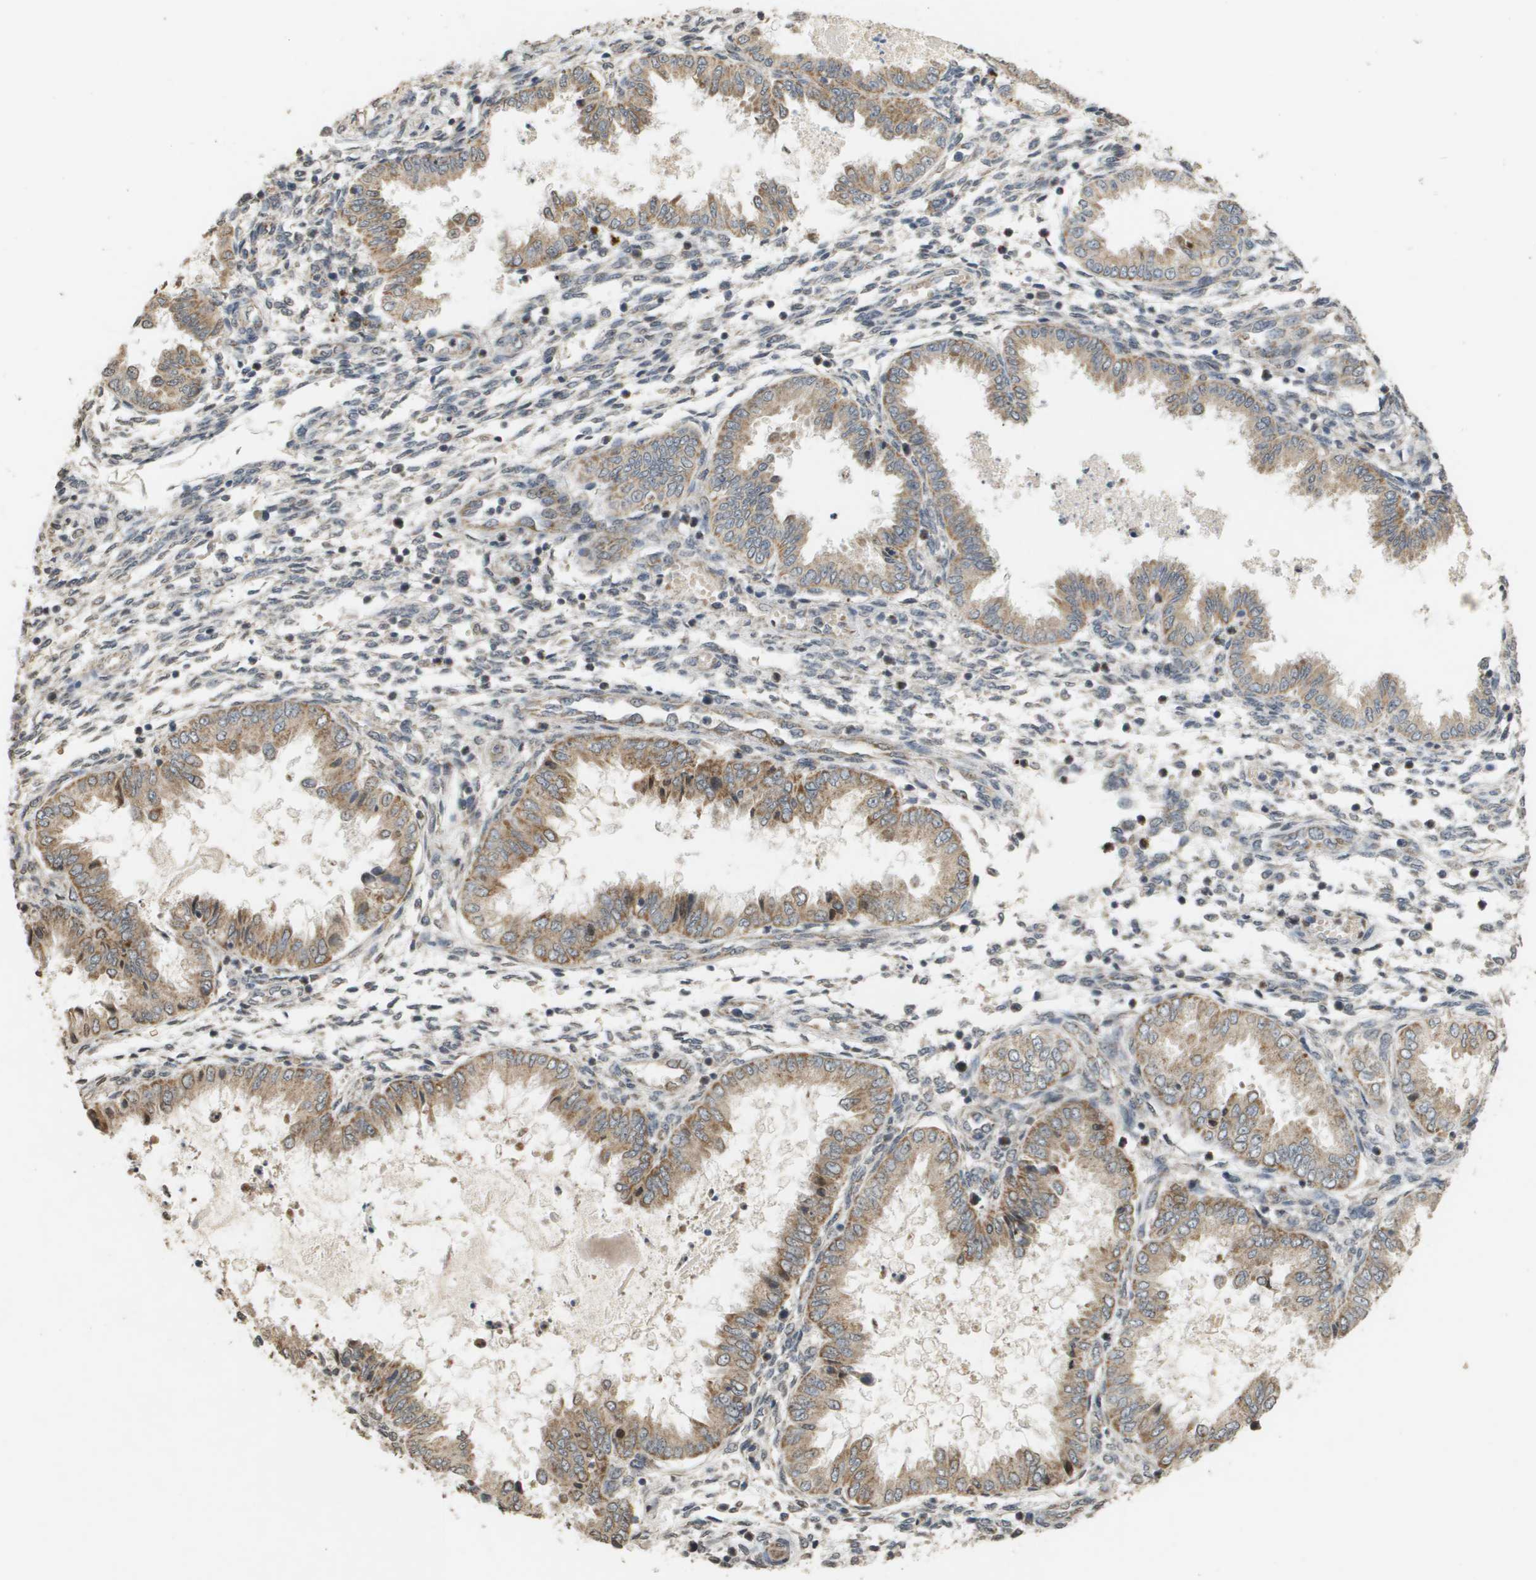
{"staining": {"intensity": "weak", "quantity": "<25%", "location": "cytoplasmic/membranous"}, "tissue": "endometrium", "cell_type": "Cells in endometrial stroma", "image_type": "normal", "snomed": [{"axis": "morphology", "description": "Normal tissue, NOS"}, {"axis": "topography", "description": "Endometrium"}], "caption": "This is a micrograph of IHC staining of normal endometrium, which shows no positivity in cells in endometrial stroma.", "gene": "RAB21", "patient": {"sex": "female", "age": 33}}